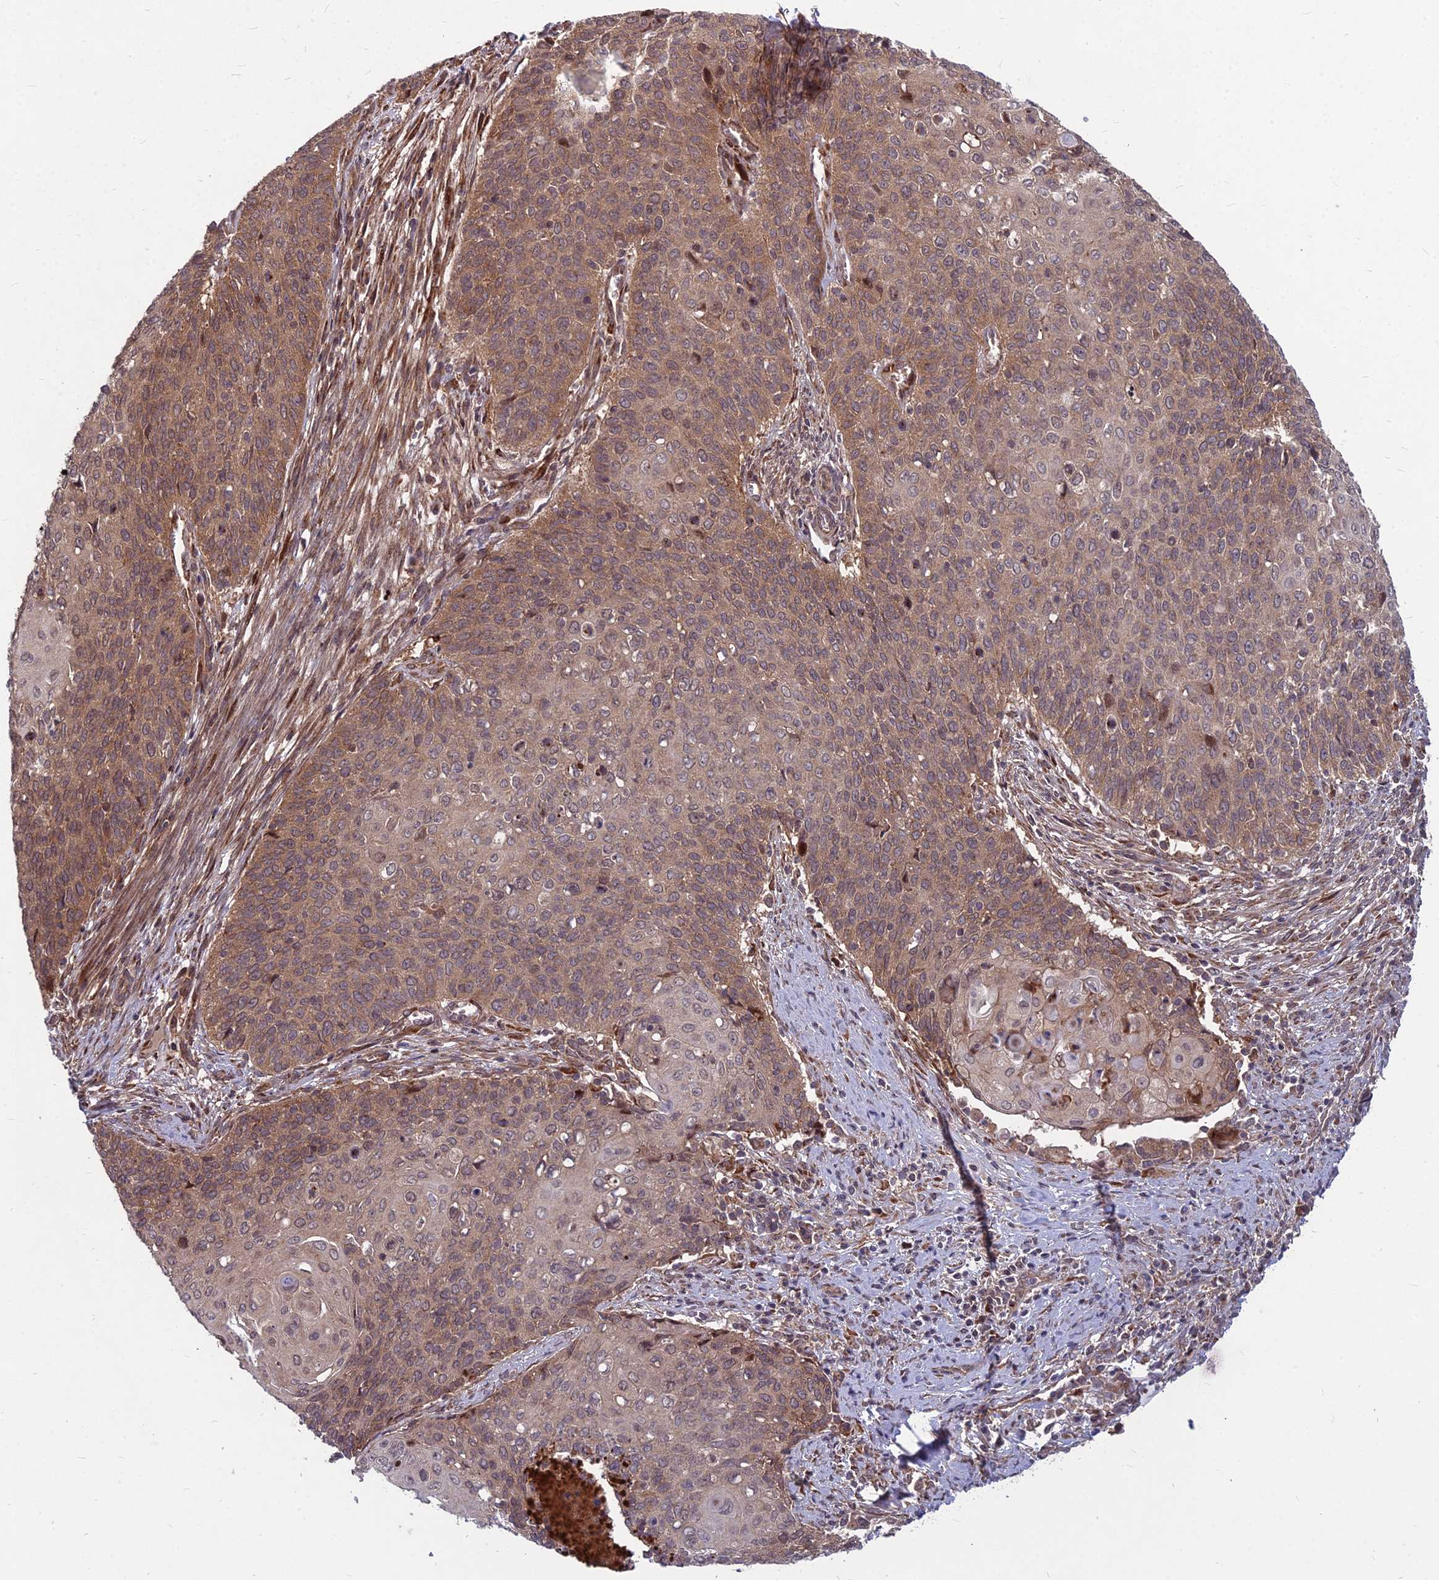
{"staining": {"intensity": "moderate", "quantity": ">75%", "location": "cytoplasmic/membranous"}, "tissue": "cervical cancer", "cell_type": "Tumor cells", "image_type": "cancer", "snomed": [{"axis": "morphology", "description": "Squamous cell carcinoma, NOS"}, {"axis": "topography", "description": "Cervix"}], "caption": "DAB (3,3'-diaminobenzidine) immunohistochemical staining of cervical squamous cell carcinoma shows moderate cytoplasmic/membranous protein expression in about >75% of tumor cells. Immunohistochemistry stains the protein of interest in brown and the nuclei are stained blue.", "gene": "MFSD8", "patient": {"sex": "female", "age": 39}}